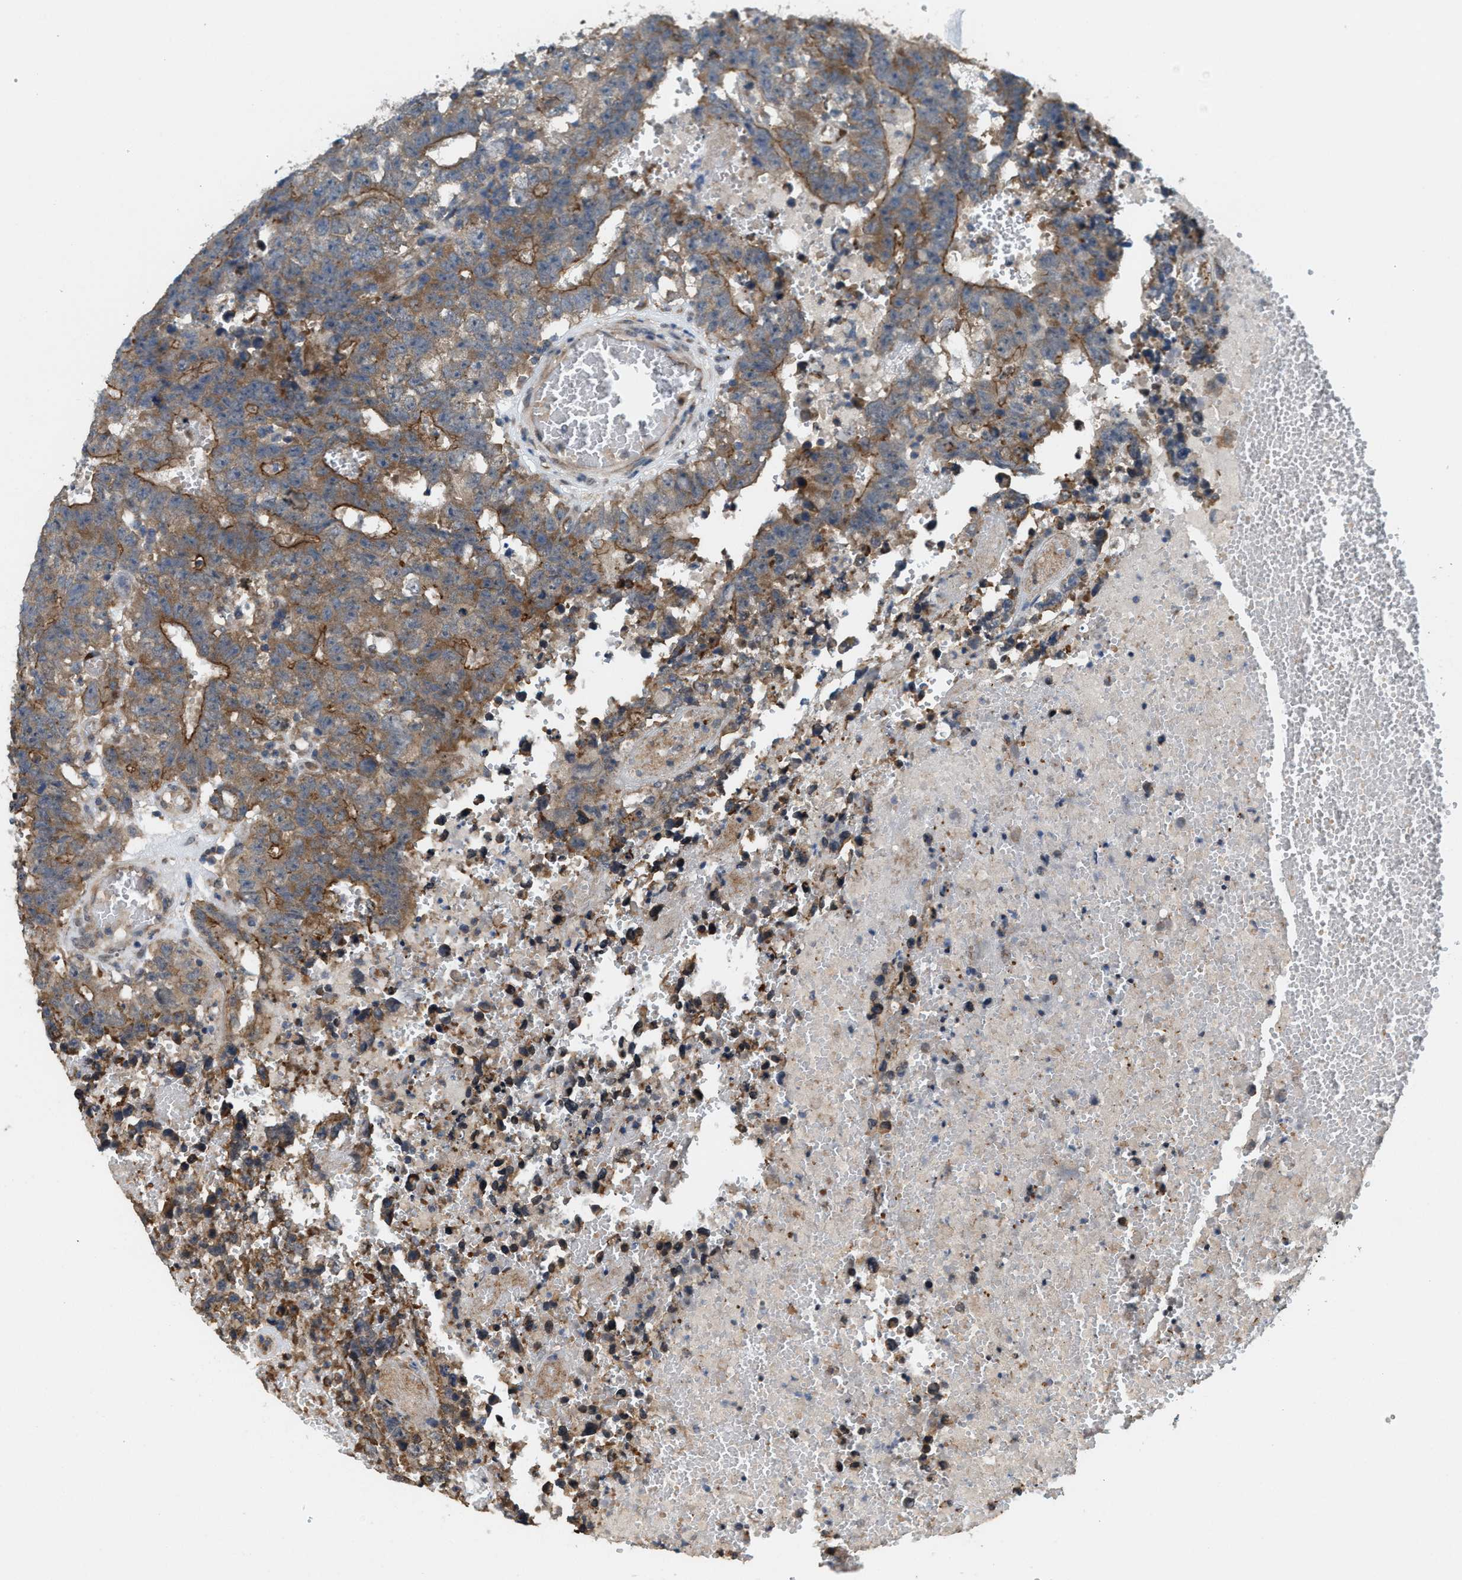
{"staining": {"intensity": "moderate", "quantity": ">75%", "location": "cytoplasmic/membranous"}, "tissue": "testis cancer", "cell_type": "Tumor cells", "image_type": "cancer", "snomed": [{"axis": "morphology", "description": "Carcinoma, Embryonal, NOS"}, {"axis": "topography", "description": "Testis"}], "caption": "IHC of human testis embryonal carcinoma exhibits medium levels of moderate cytoplasmic/membranous positivity in approximately >75% of tumor cells.", "gene": "ARHGEF5", "patient": {"sex": "male", "age": 25}}